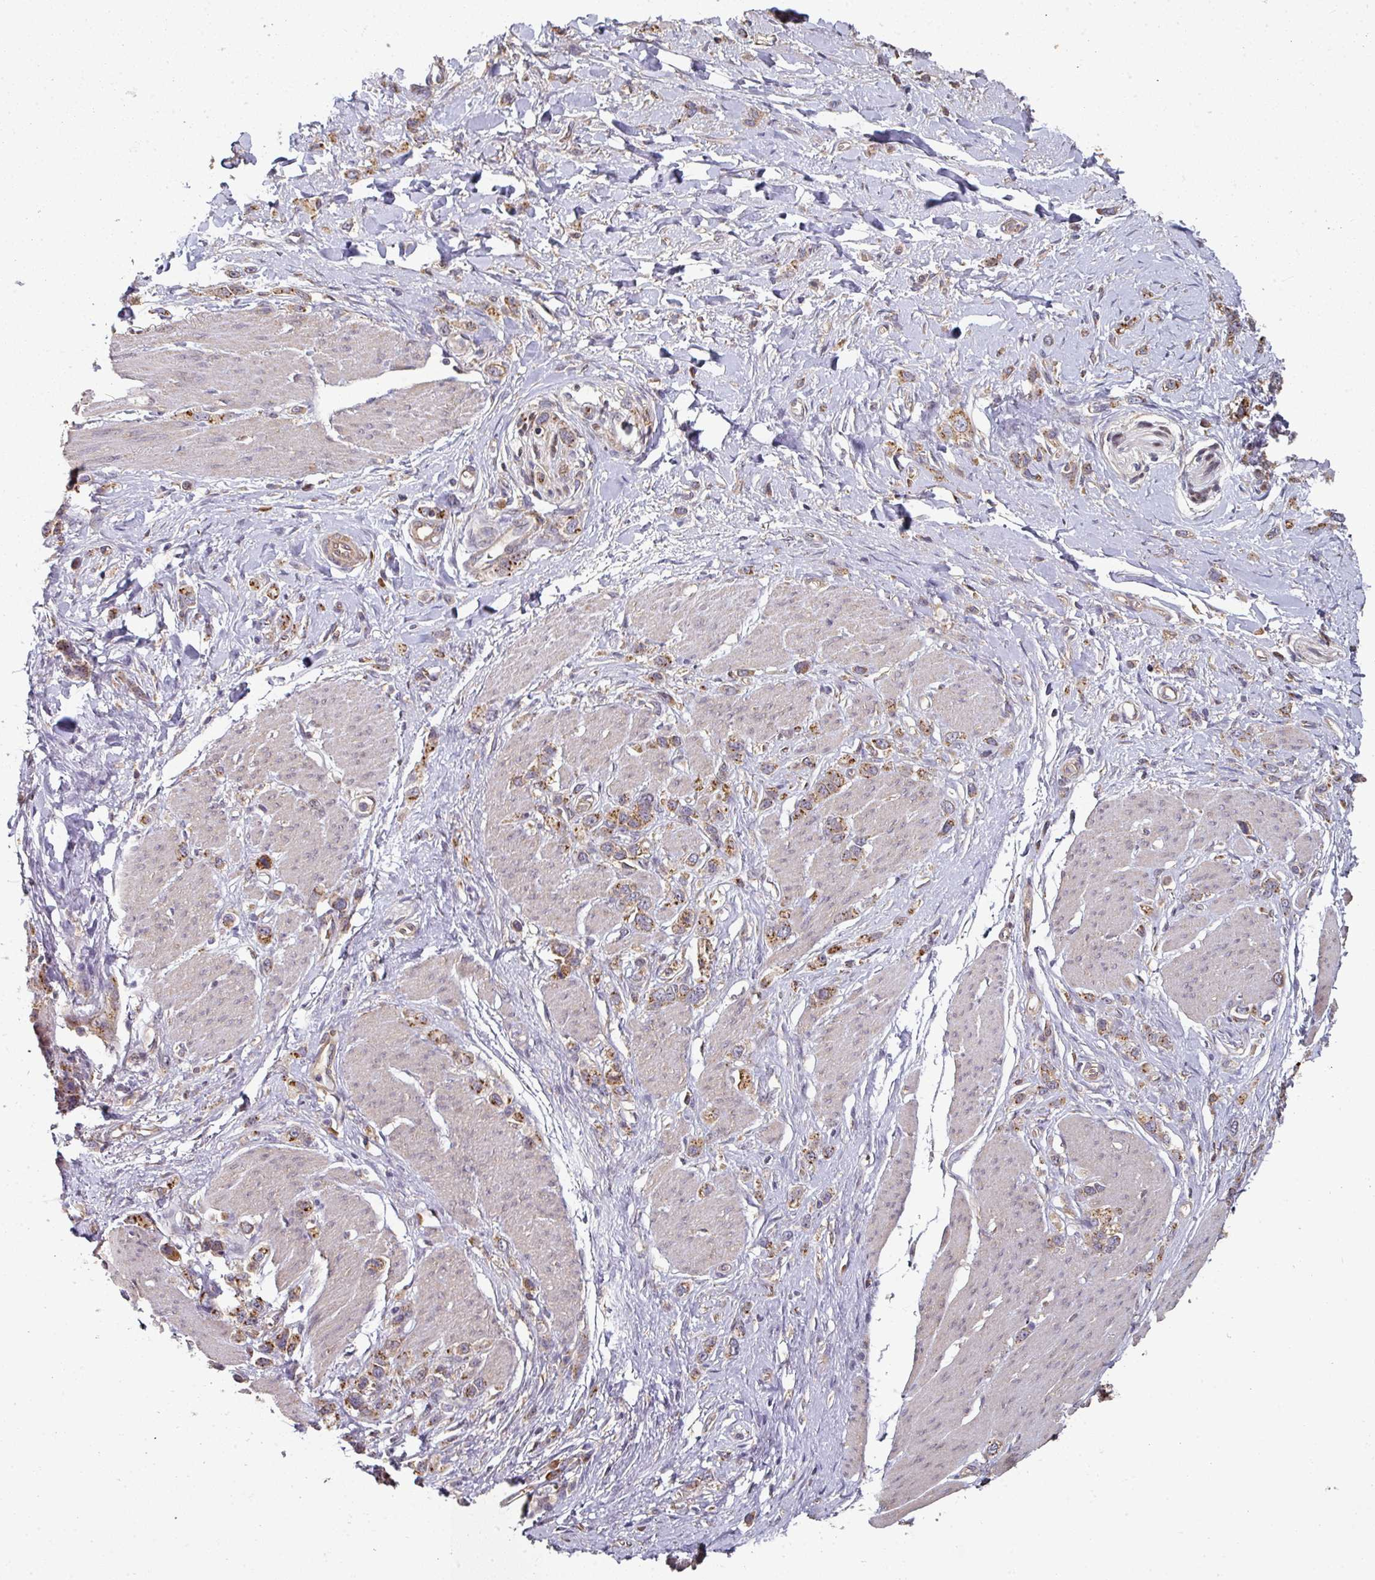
{"staining": {"intensity": "strong", "quantity": "25%-75%", "location": "cytoplasmic/membranous"}, "tissue": "stomach cancer", "cell_type": "Tumor cells", "image_type": "cancer", "snomed": [{"axis": "morphology", "description": "Adenocarcinoma, NOS"}, {"axis": "topography", "description": "Stomach"}], "caption": "An image of human stomach cancer (adenocarcinoma) stained for a protein demonstrates strong cytoplasmic/membranous brown staining in tumor cells.", "gene": "EDEM2", "patient": {"sex": "female", "age": 65}}